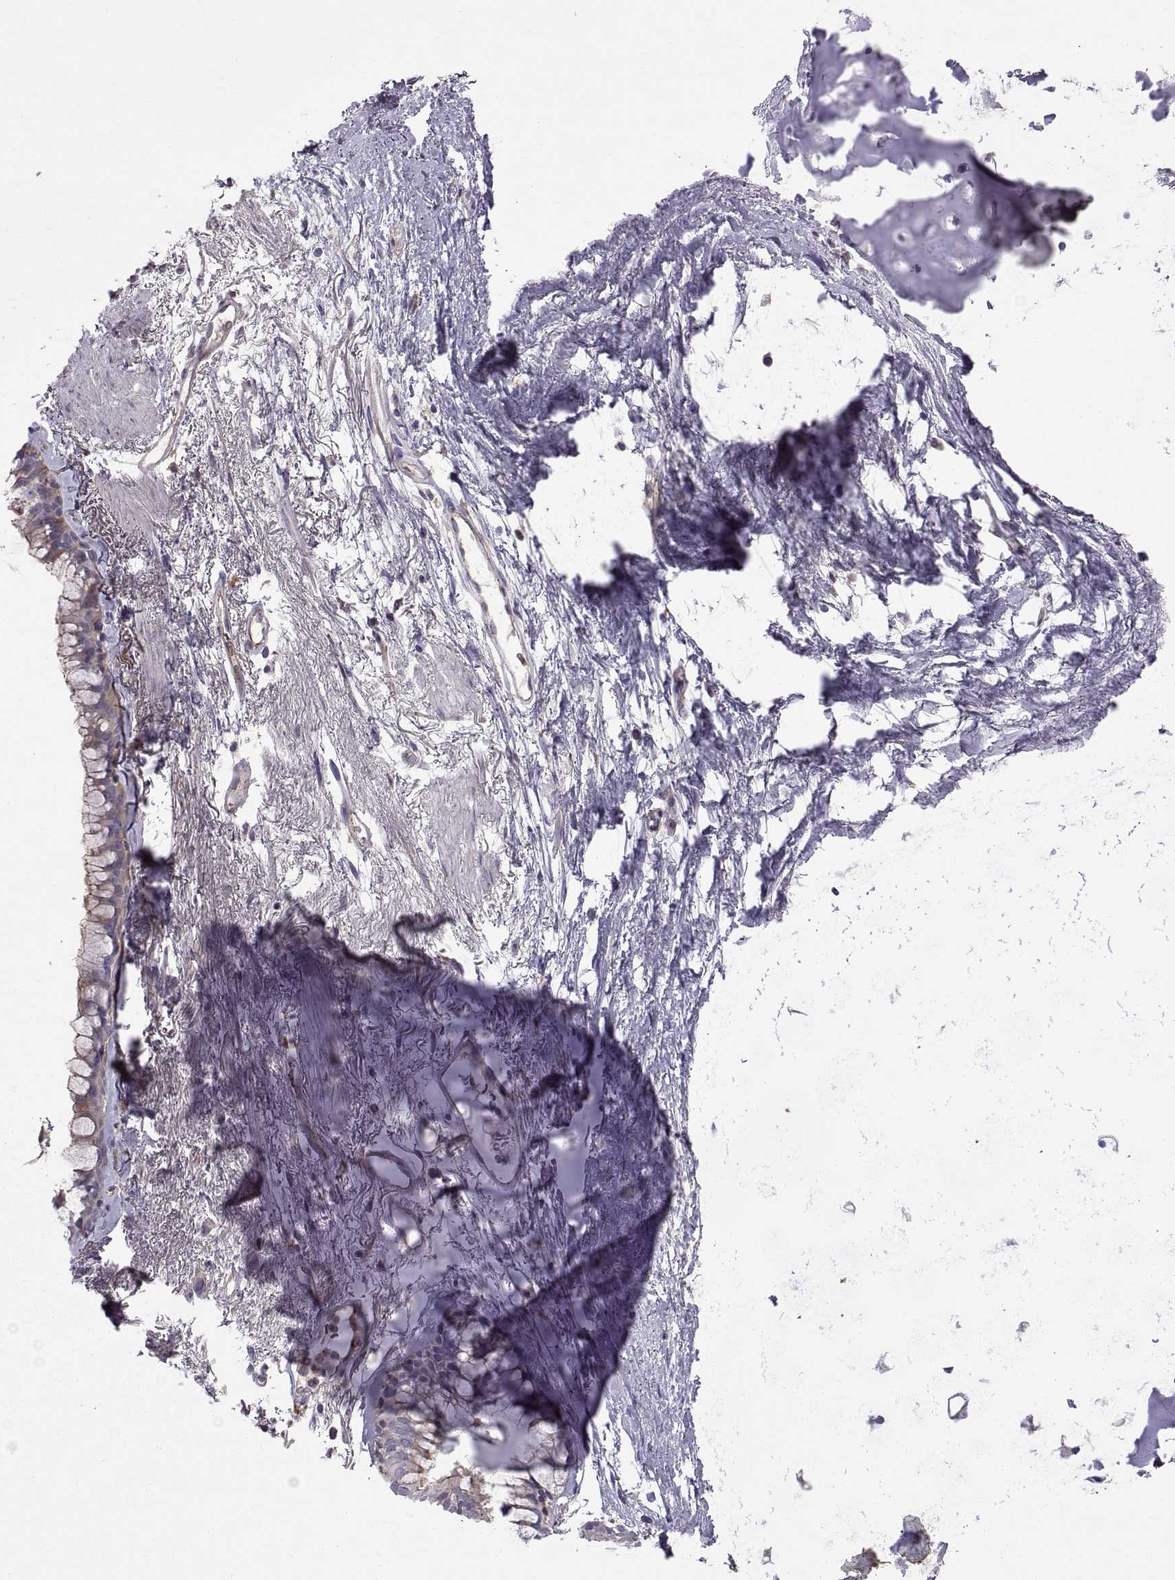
{"staining": {"intensity": "weak", "quantity": "25%-75%", "location": "cytoplasmic/membranous"}, "tissue": "bronchus", "cell_type": "Respiratory epithelial cells", "image_type": "normal", "snomed": [{"axis": "morphology", "description": "Normal tissue, NOS"}, {"axis": "morphology", "description": "Squamous cell carcinoma, NOS"}, {"axis": "topography", "description": "Cartilage tissue"}, {"axis": "topography", "description": "Bronchus"}], "caption": "Immunohistochemistry (IHC) histopathology image of benign bronchus: bronchus stained using IHC reveals low levels of weak protein expression localized specifically in the cytoplasmic/membranous of respiratory epithelial cells, appearing as a cytoplasmic/membranous brown color.", "gene": "ARSL", "patient": {"sex": "male", "age": 72}}